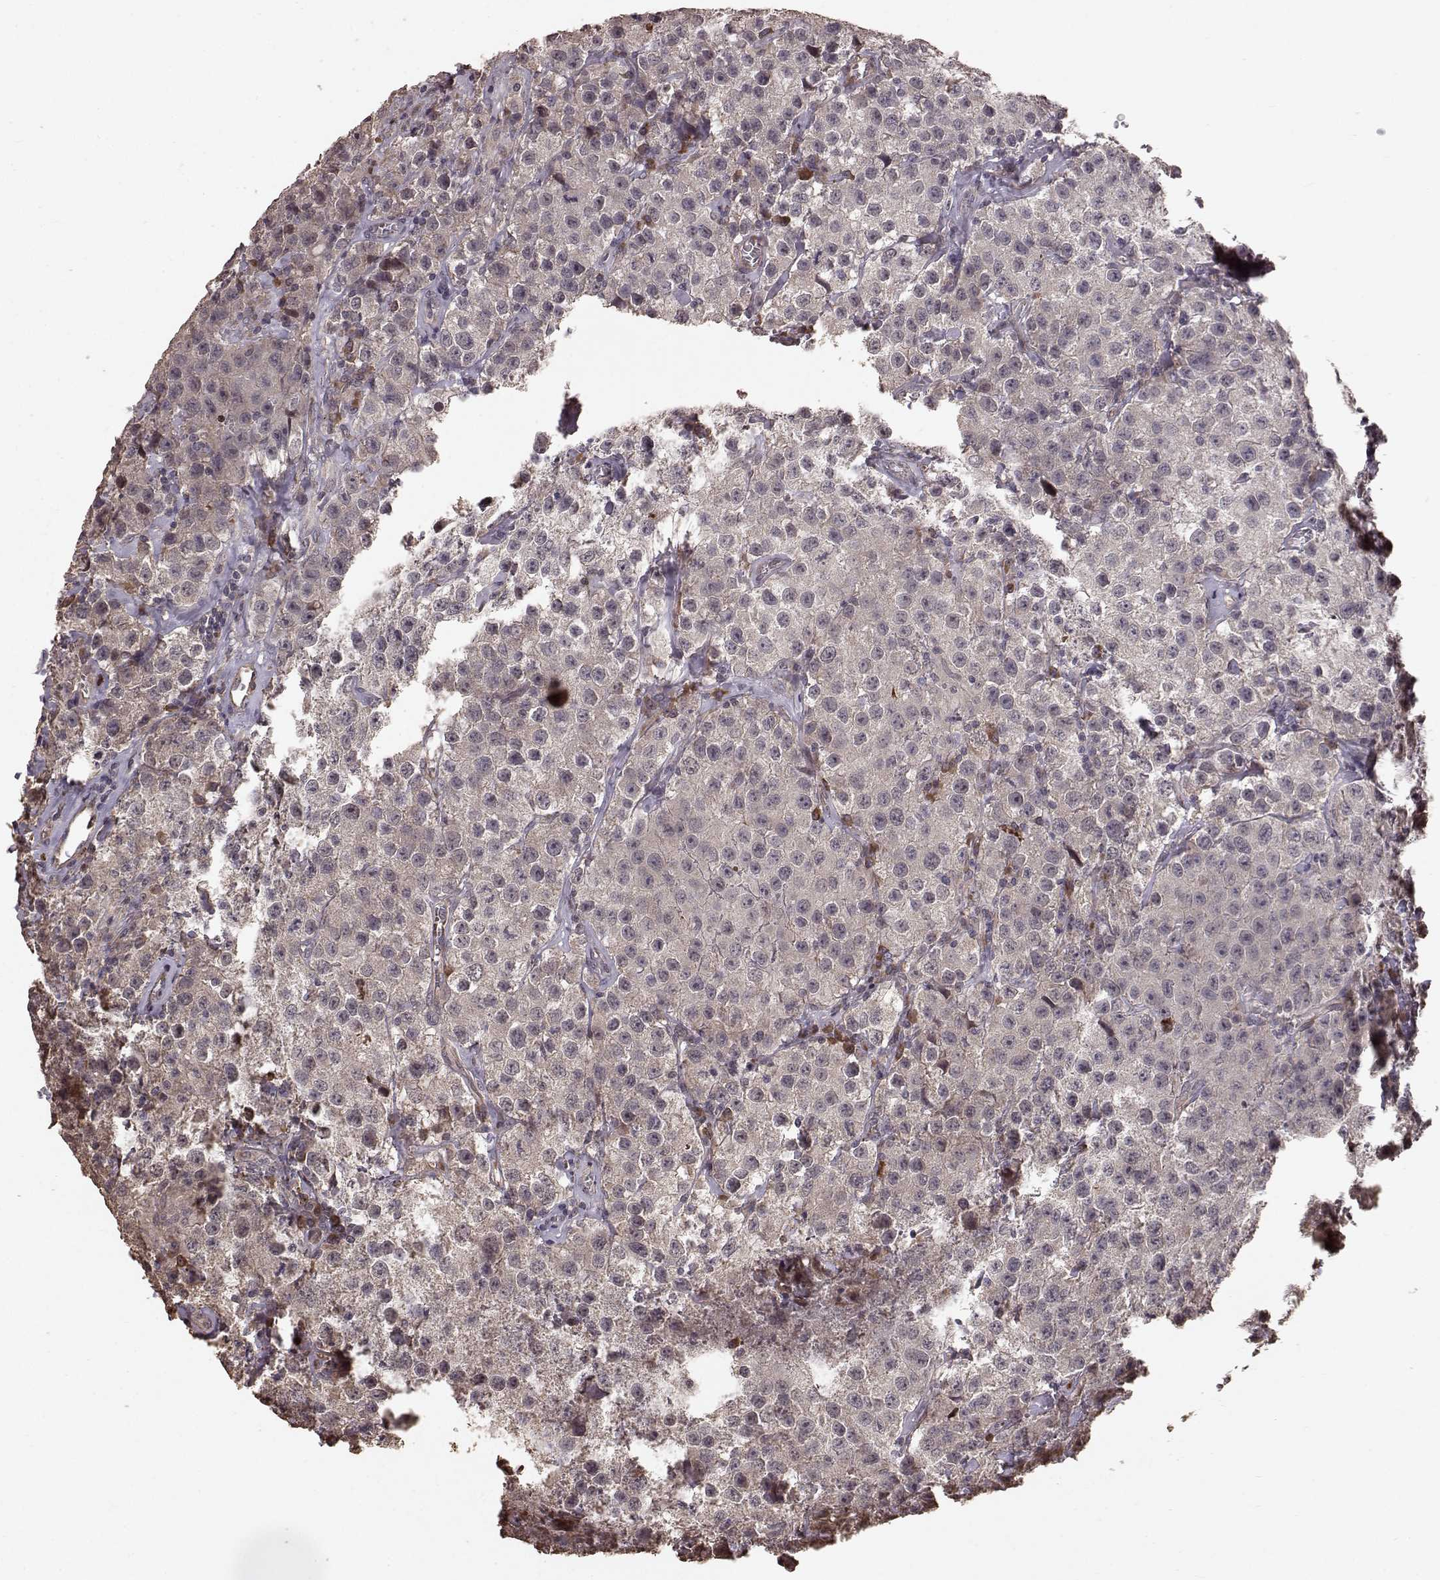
{"staining": {"intensity": "weak", "quantity": ">75%", "location": "cytoplasmic/membranous"}, "tissue": "testis cancer", "cell_type": "Tumor cells", "image_type": "cancer", "snomed": [{"axis": "morphology", "description": "Seminoma, NOS"}, {"axis": "topography", "description": "Testis"}], "caption": "Brown immunohistochemical staining in human testis seminoma shows weak cytoplasmic/membranous positivity in about >75% of tumor cells.", "gene": "USP15", "patient": {"sex": "male", "age": 52}}